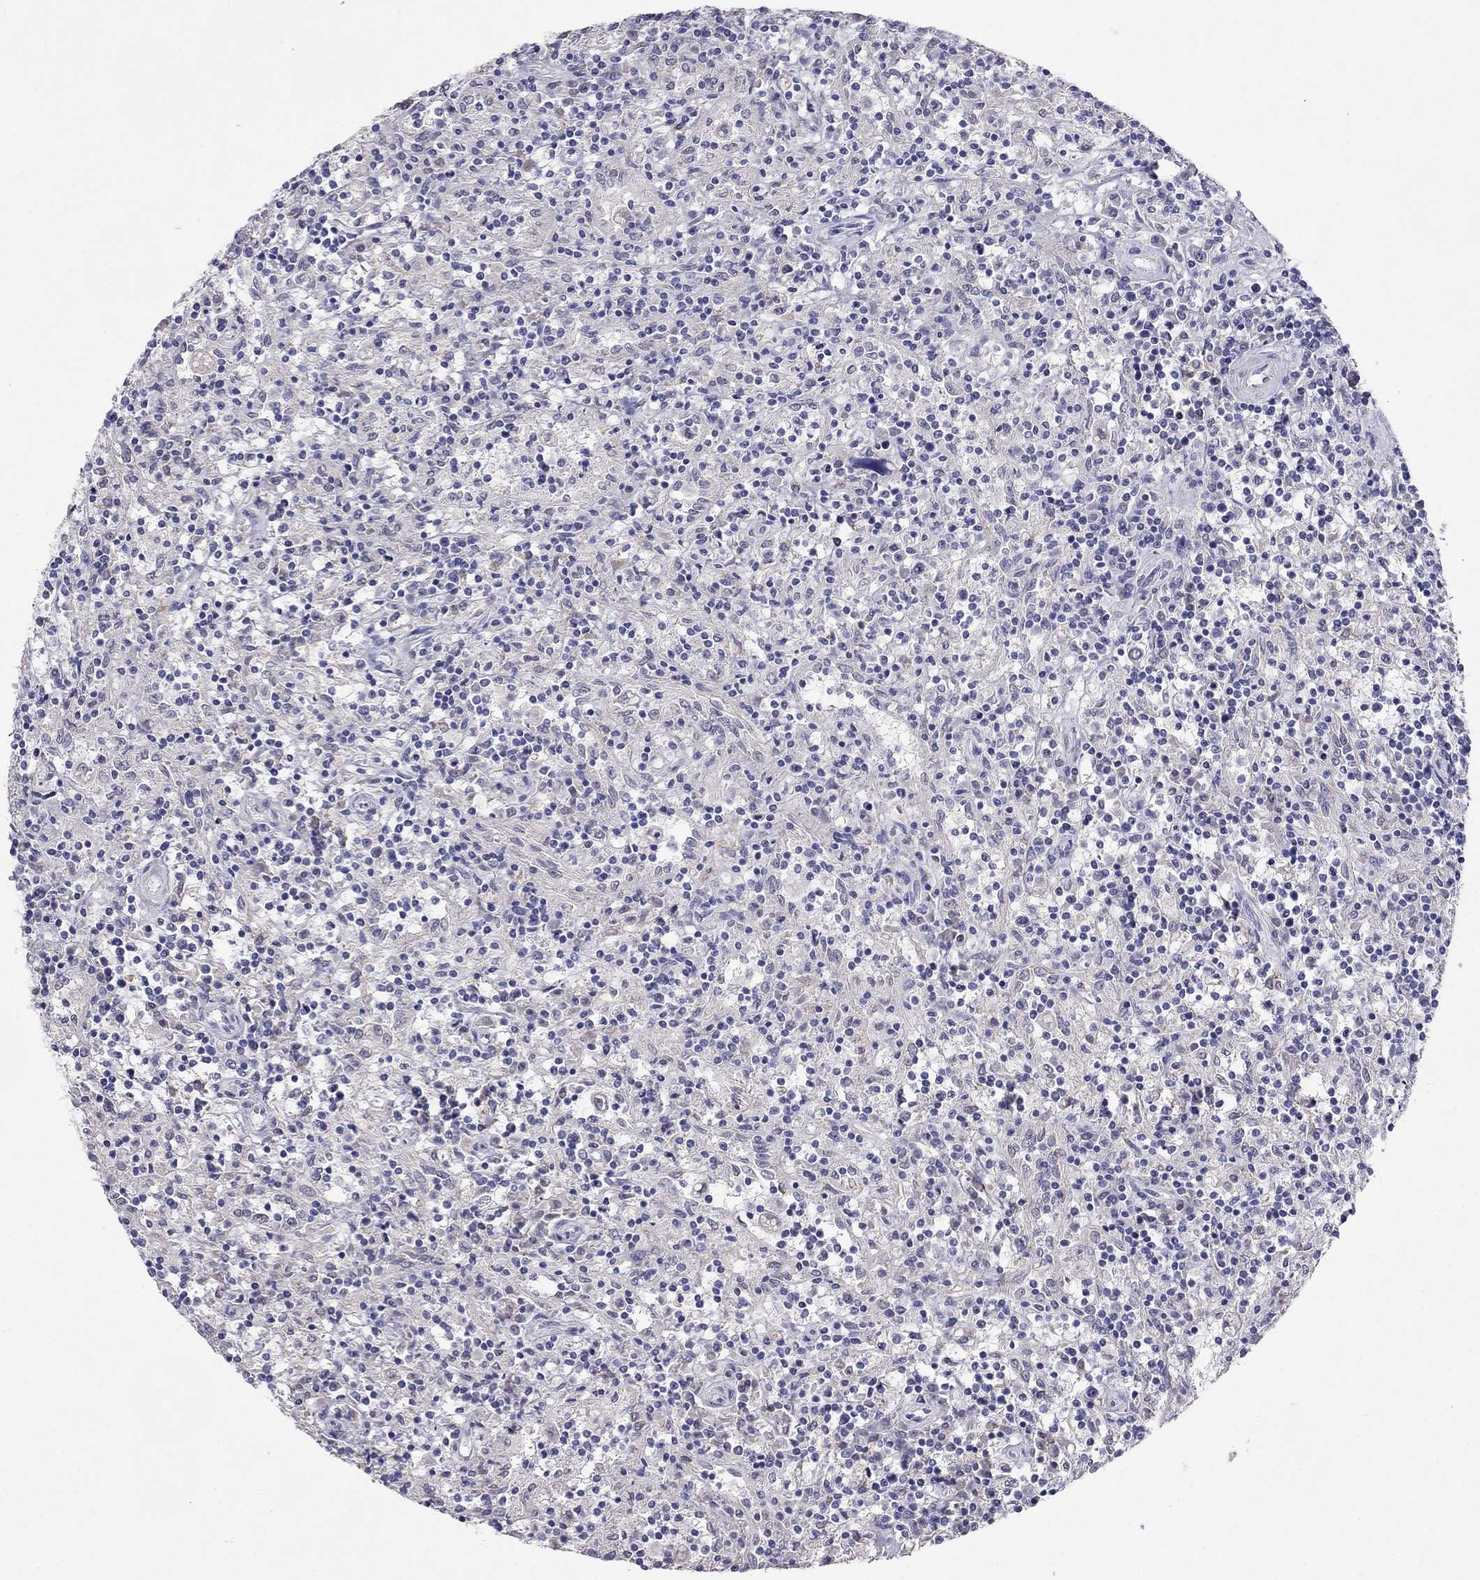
{"staining": {"intensity": "negative", "quantity": "none", "location": "none"}, "tissue": "lymphoma", "cell_type": "Tumor cells", "image_type": "cancer", "snomed": [{"axis": "morphology", "description": "Malignant lymphoma, non-Hodgkin's type, Low grade"}, {"axis": "topography", "description": "Spleen"}], "caption": "Tumor cells are negative for brown protein staining in lymphoma. (DAB (3,3'-diaminobenzidine) IHC, high magnification).", "gene": "MYO3B", "patient": {"sex": "male", "age": 62}}